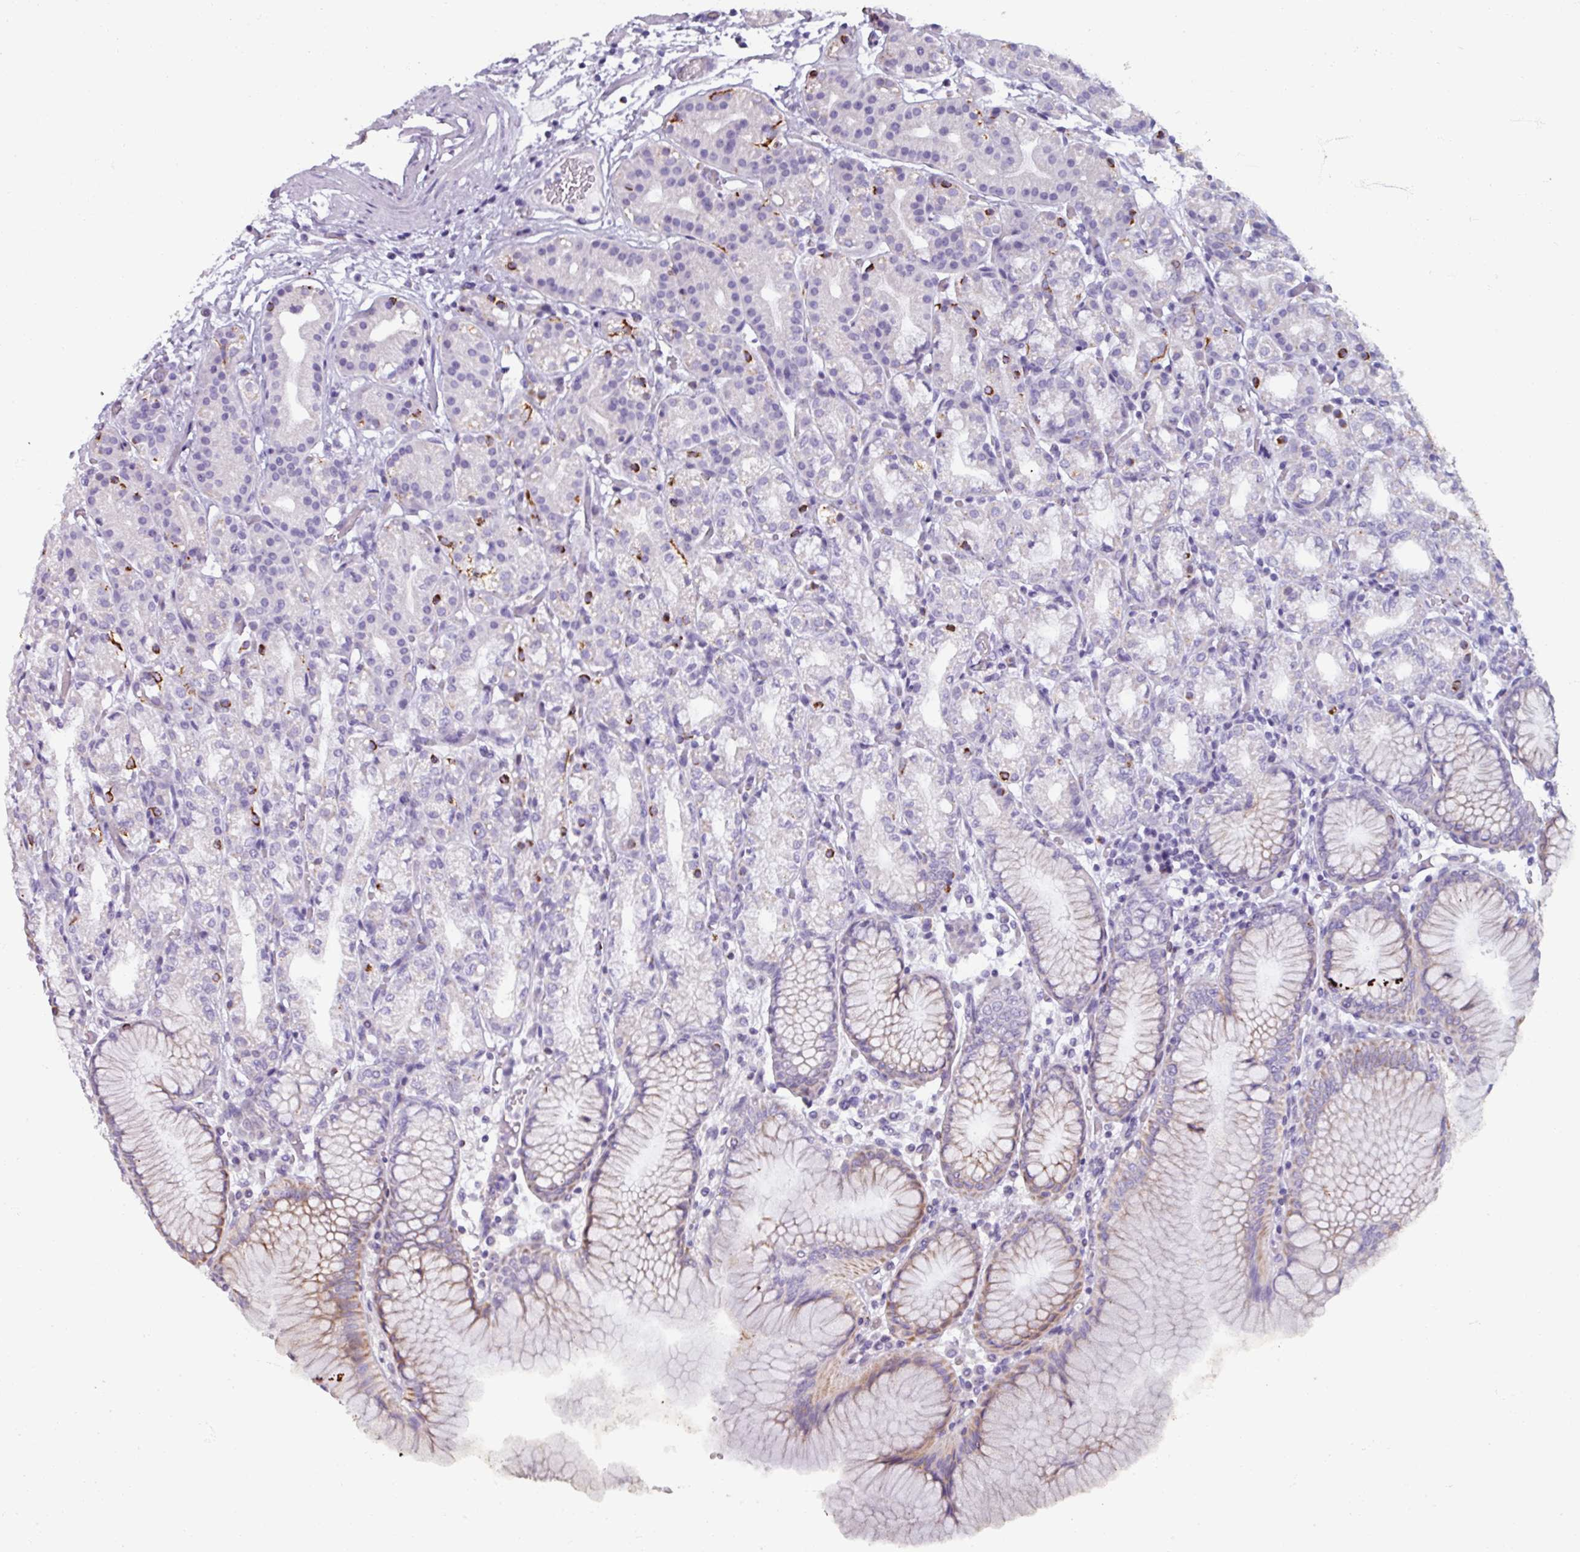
{"staining": {"intensity": "moderate", "quantity": "<25%", "location": "cytoplasmic/membranous"}, "tissue": "stomach", "cell_type": "Glandular cells", "image_type": "normal", "snomed": [{"axis": "morphology", "description": "Normal tissue, NOS"}, {"axis": "topography", "description": "Stomach"}], "caption": "The photomicrograph displays immunohistochemical staining of unremarkable stomach. There is moderate cytoplasmic/membranous positivity is seen in about <25% of glandular cells. (DAB = brown stain, brightfield microscopy at high magnification).", "gene": "SPESP1", "patient": {"sex": "female", "age": 57}}